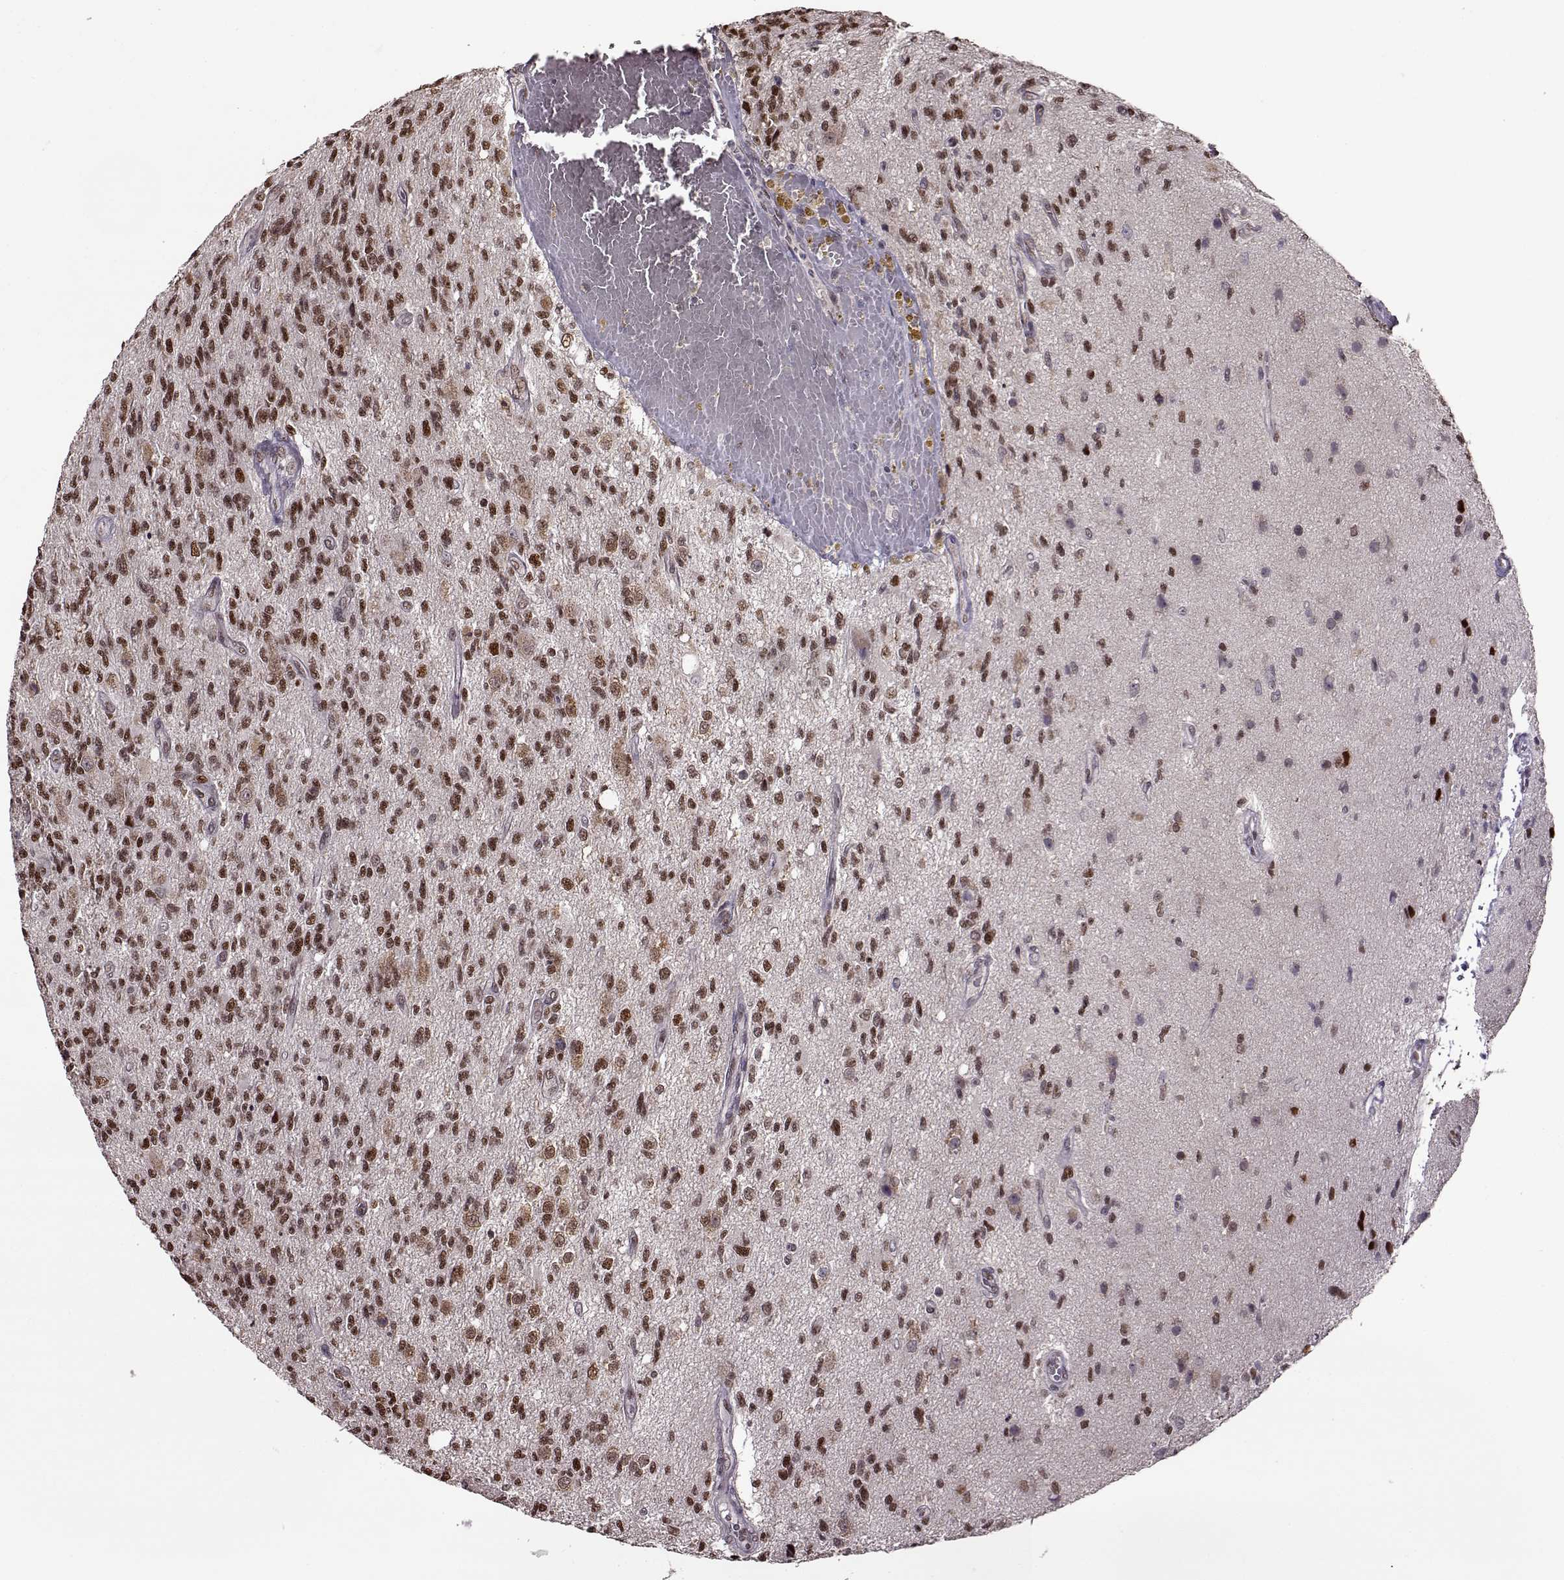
{"staining": {"intensity": "moderate", "quantity": ">75%", "location": "nuclear"}, "tissue": "glioma", "cell_type": "Tumor cells", "image_type": "cancer", "snomed": [{"axis": "morphology", "description": "Glioma, malignant, High grade"}, {"axis": "topography", "description": "Brain"}], "caption": "Glioma stained for a protein demonstrates moderate nuclear positivity in tumor cells. The staining was performed using DAB to visualize the protein expression in brown, while the nuclei were stained in blue with hematoxylin (Magnification: 20x).", "gene": "FTO", "patient": {"sex": "male", "age": 56}}